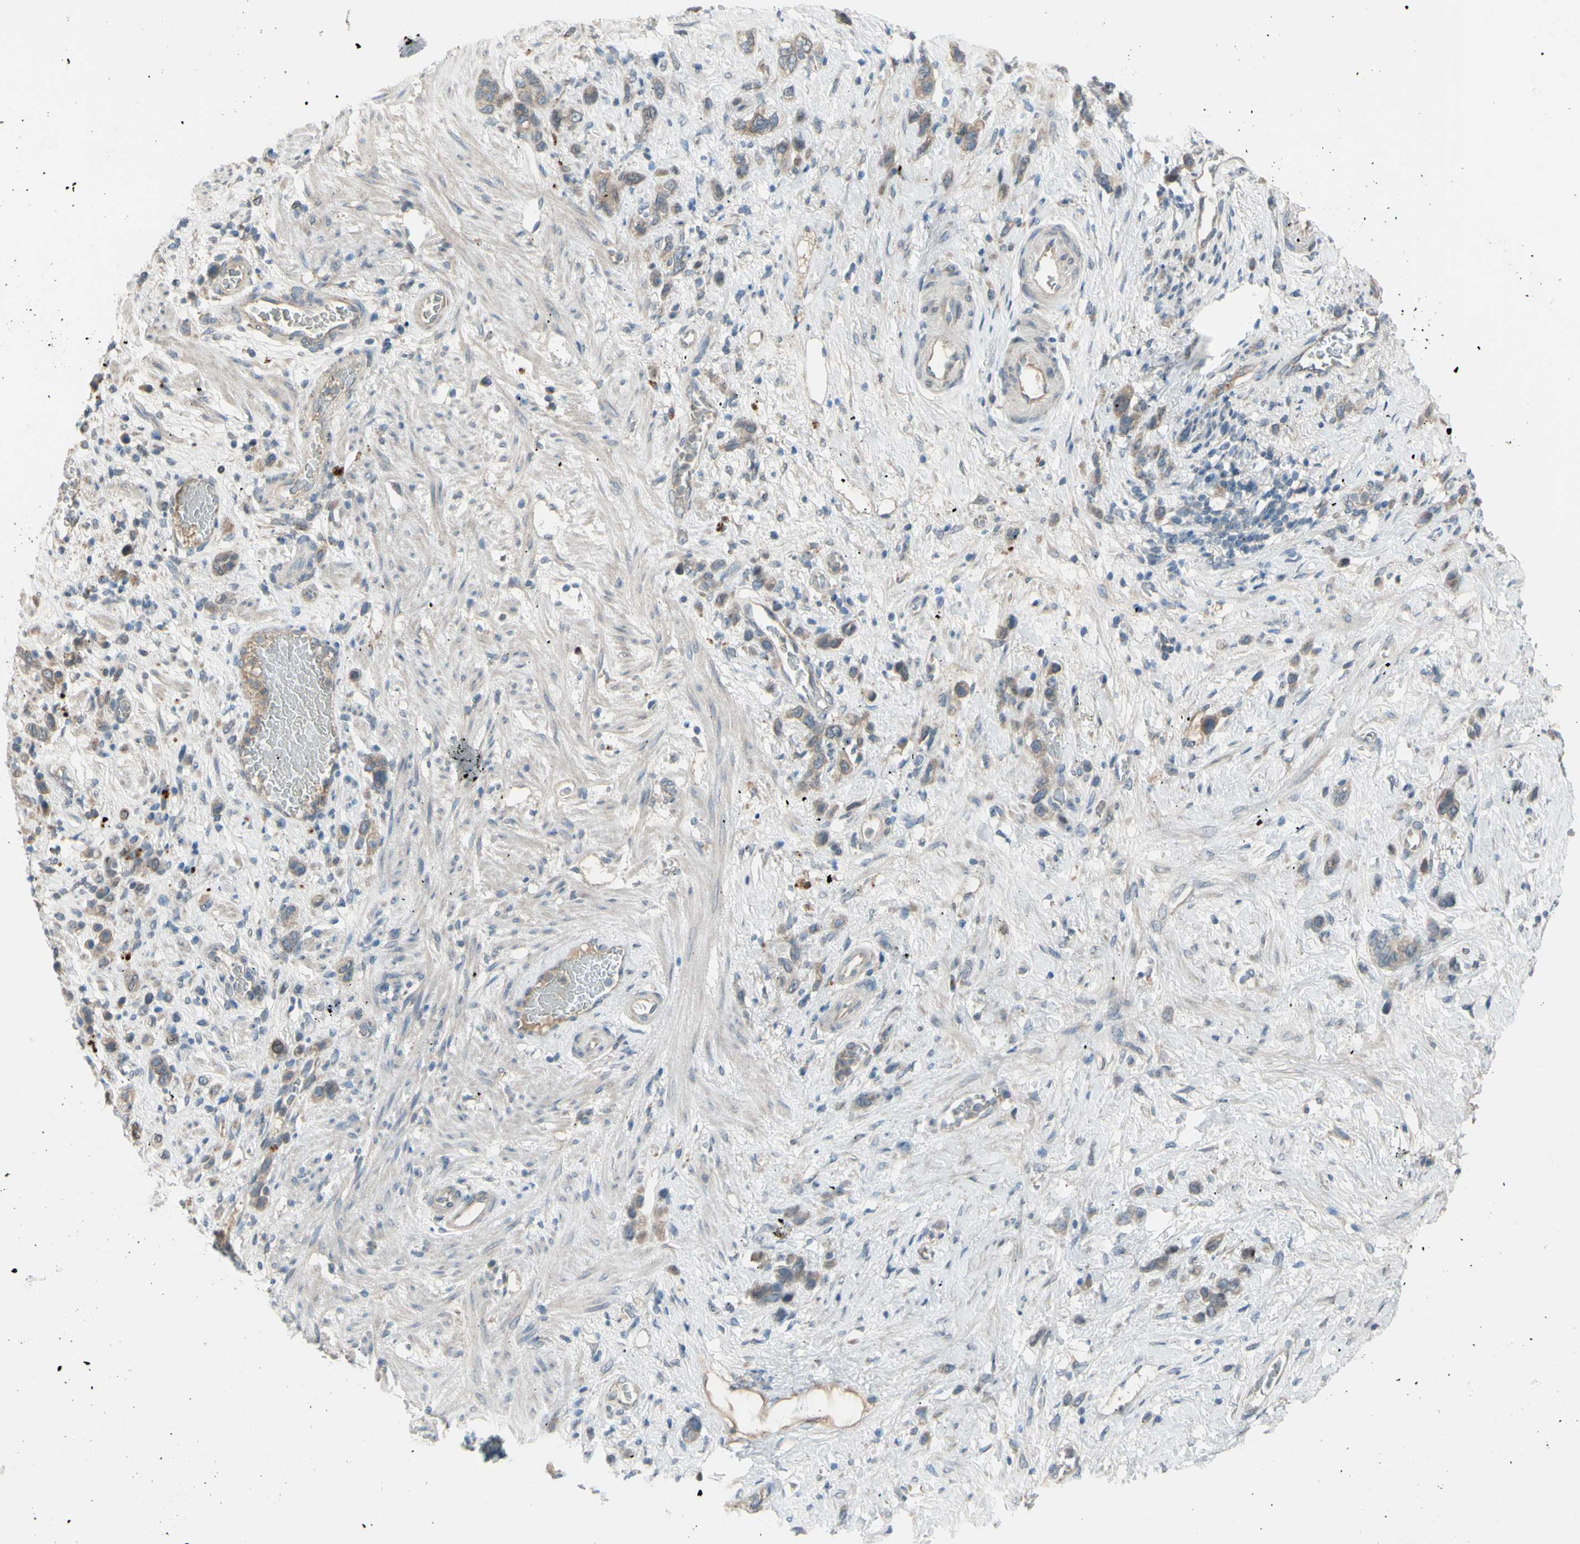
{"staining": {"intensity": "weak", "quantity": ">75%", "location": "cytoplasmic/membranous"}, "tissue": "stomach cancer", "cell_type": "Tumor cells", "image_type": "cancer", "snomed": [{"axis": "morphology", "description": "Adenocarcinoma, NOS"}, {"axis": "morphology", "description": "Adenocarcinoma, High grade"}, {"axis": "topography", "description": "Stomach, upper"}, {"axis": "topography", "description": "Stomach, lower"}], "caption": "This is a micrograph of immunohistochemistry staining of stomach cancer (adenocarcinoma), which shows weak expression in the cytoplasmic/membranous of tumor cells.", "gene": "AFP", "patient": {"sex": "female", "age": 65}}